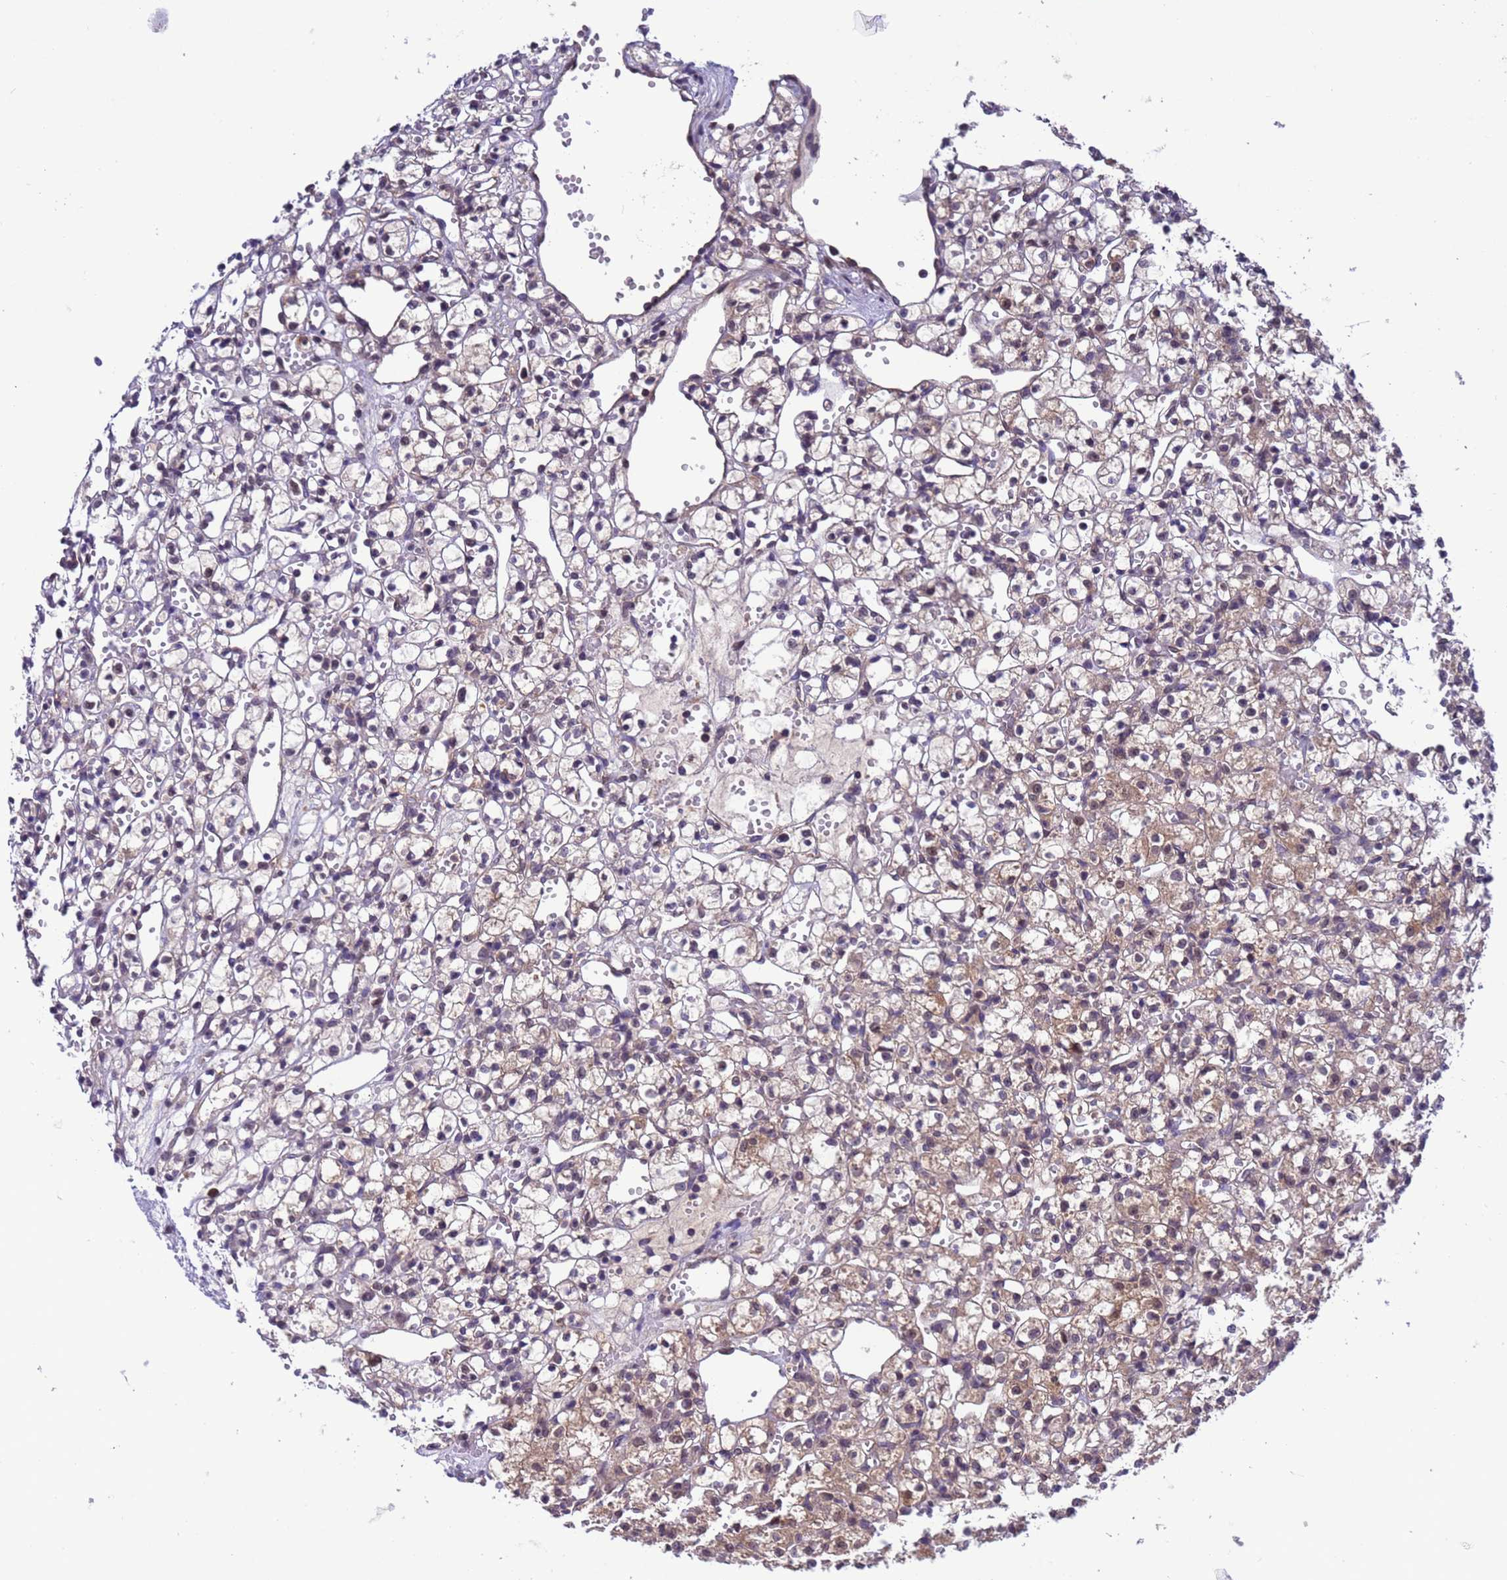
{"staining": {"intensity": "weak", "quantity": "25%-75%", "location": "cytoplasmic/membranous"}, "tissue": "renal cancer", "cell_type": "Tumor cells", "image_type": "cancer", "snomed": [{"axis": "morphology", "description": "Adenocarcinoma, NOS"}, {"axis": "topography", "description": "Kidney"}], "caption": "Tumor cells reveal low levels of weak cytoplasmic/membranous expression in about 25%-75% of cells in human adenocarcinoma (renal). (Stains: DAB (3,3'-diaminobenzidine) in brown, nuclei in blue, Microscopy: brightfield microscopy at high magnification).", "gene": "ZFP69B", "patient": {"sex": "female", "age": 59}}